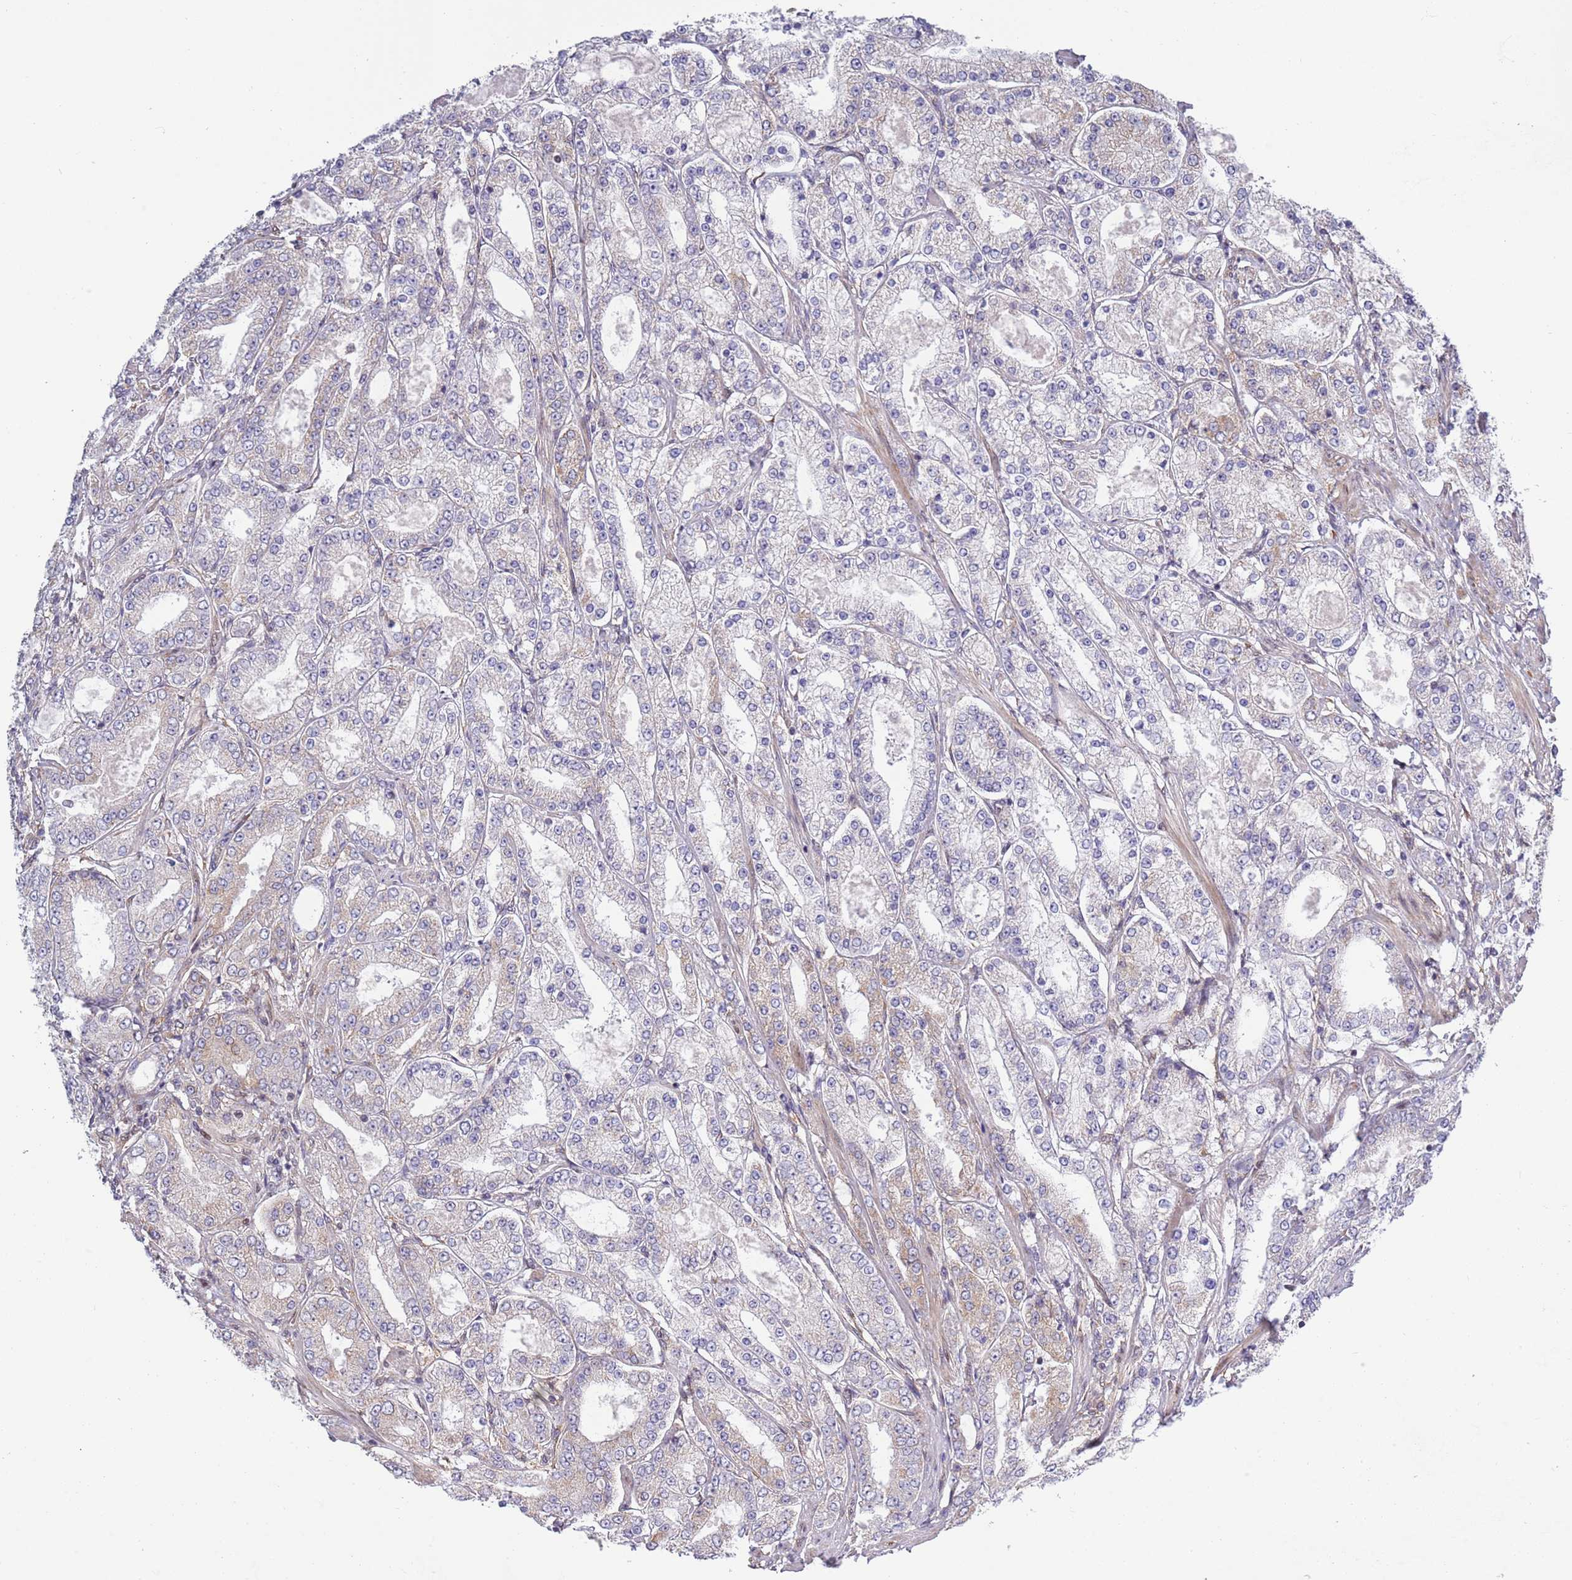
{"staining": {"intensity": "weak", "quantity": "<25%", "location": "cytoplasmic/membranous"}, "tissue": "prostate cancer", "cell_type": "Tumor cells", "image_type": "cancer", "snomed": [{"axis": "morphology", "description": "Adenocarcinoma, High grade"}, {"axis": "topography", "description": "Prostate"}], "caption": "DAB (3,3'-diaminobenzidine) immunohistochemical staining of human prostate cancer (high-grade adenocarcinoma) reveals no significant positivity in tumor cells.", "gene": "TBX10", "patient": {"sex": "male", "age": 68}}